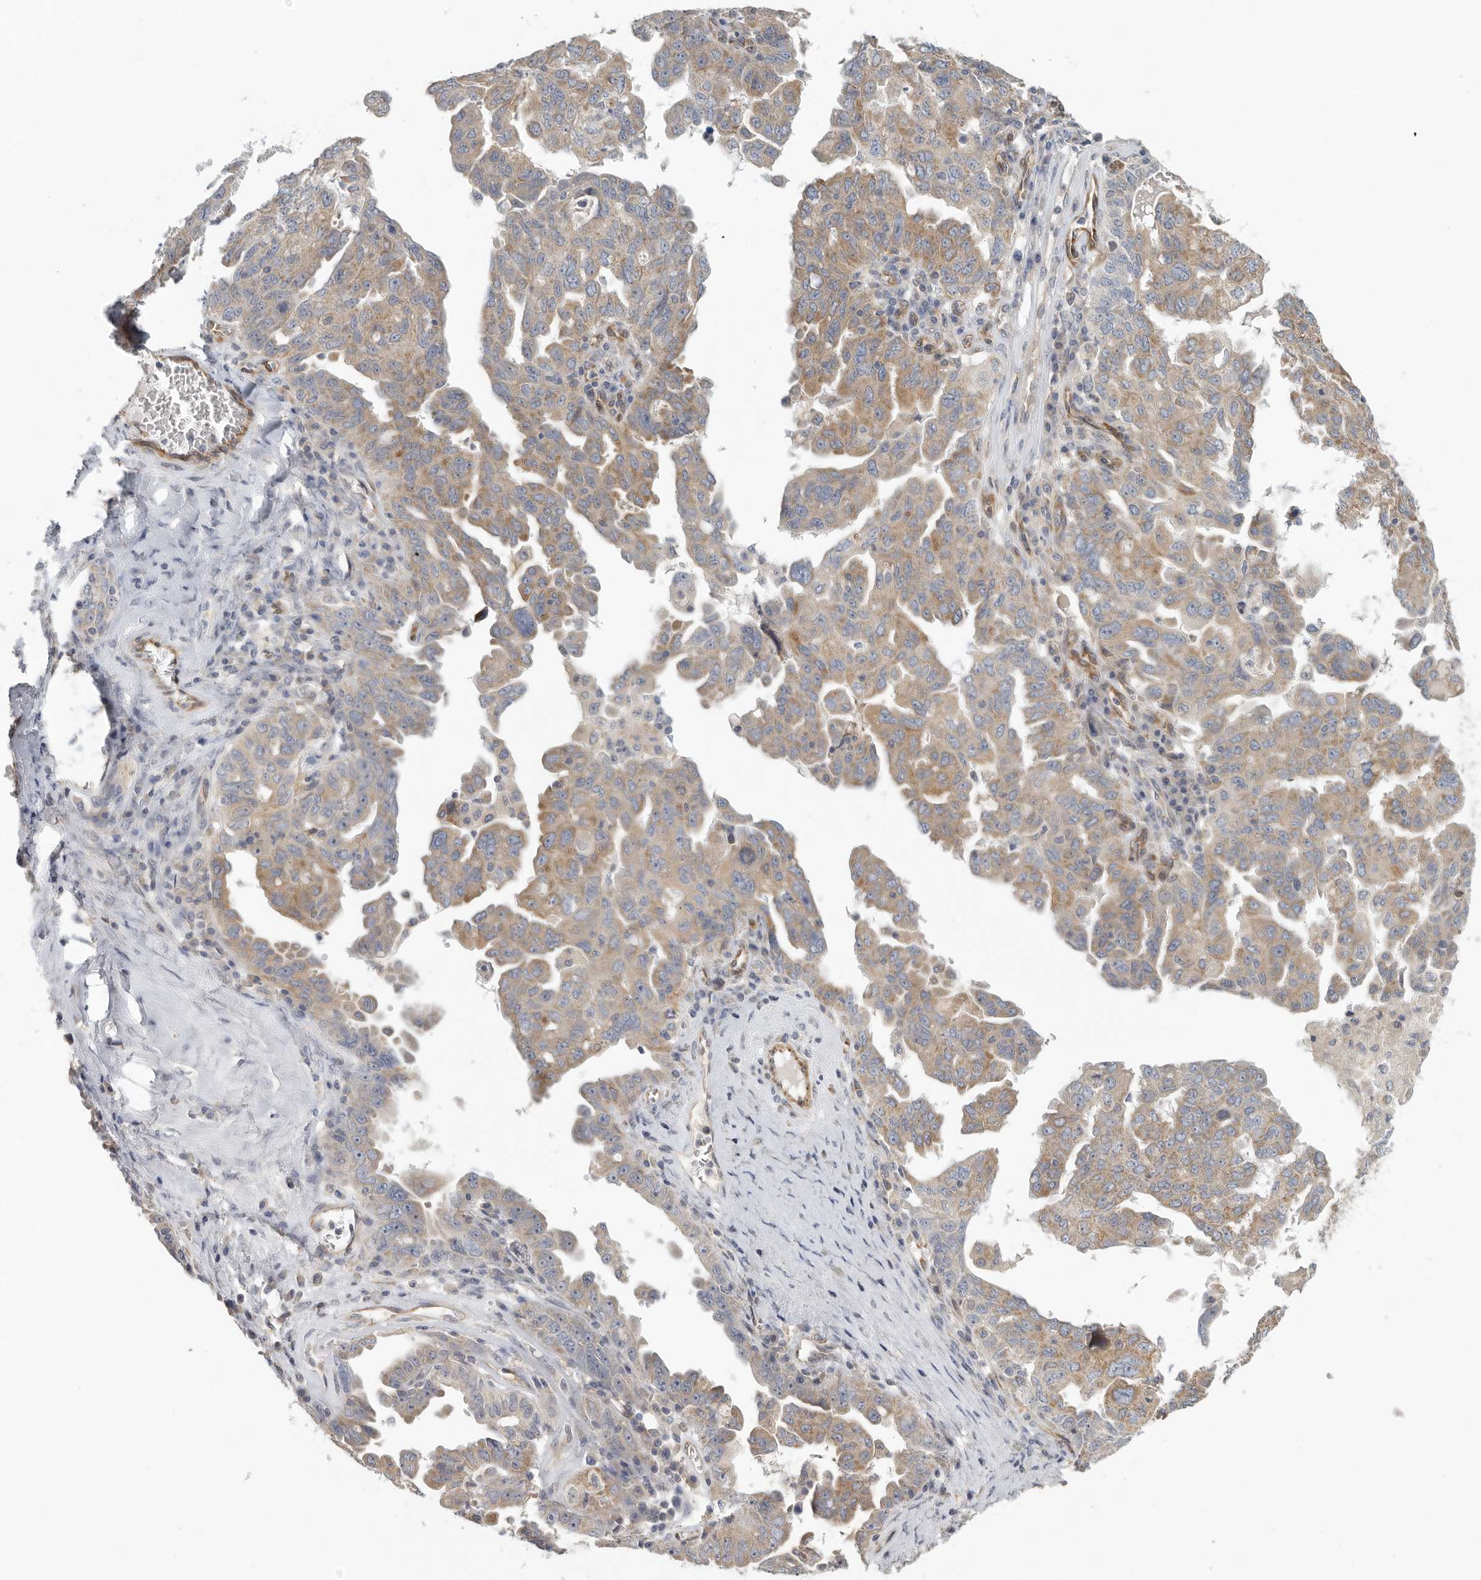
{"staining": {"intensity": "moderate", "quantity": "25%-75%", "location": "cytoplasmic/membranous"}, "tissue": "ovarian cancer", "cell_type": "Tumor cells", "image_type": "cancer", "snomed": [{"axis": "morphology", "description": "Carcinoma, endometroid"}, {"axis": "topography", "description": "Ovary"}], "caption": "A brown stain shows moderate cytoplasmic/membranous staining of a protein in human endometroid carcinoma (ovarian) tumor cells.", "gene": "BCAP29", "patient": {"sex": "female", "age": 62}}